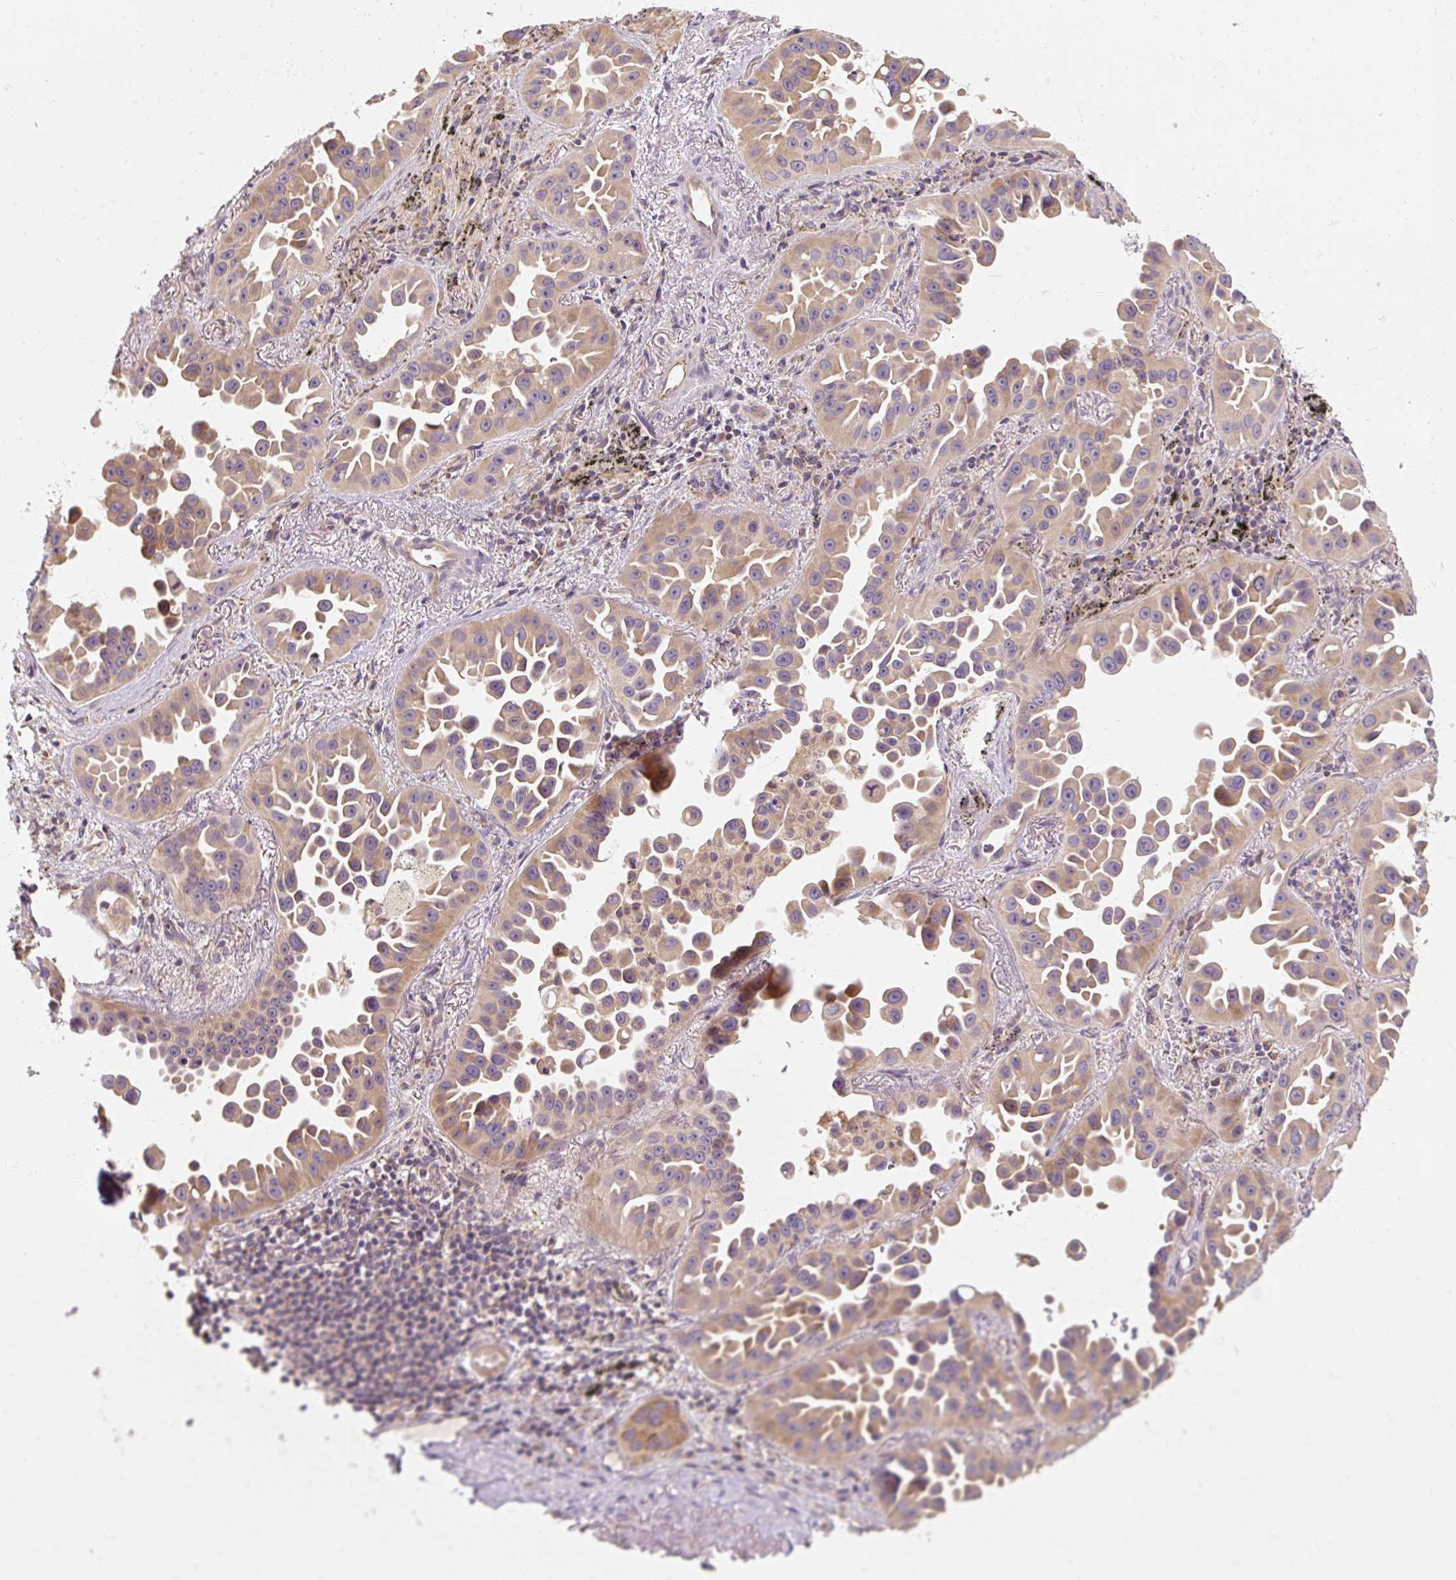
{"staining": {"intensity": "weak", "quantity": ">75%", "location": "cytoplasmic/membranous"}, "tissue": "lung cancer", "cell_type": "Tumor cells", "image_type": "cancer", "snomed": [{"axis": "morphology", "description": "Adenocarcinoma, NOS"}, {"axis": "topography", "description": "Lung"}], "caption": "Immunohistochemical staining of lung cancer (adenocarcinoma) exhibits low levels of weak cytoplasmic/membranous positivity in about >75% of tumor cells.", "gene": "RB1CC1", "patient": {"sex": "male", "age": 68}}